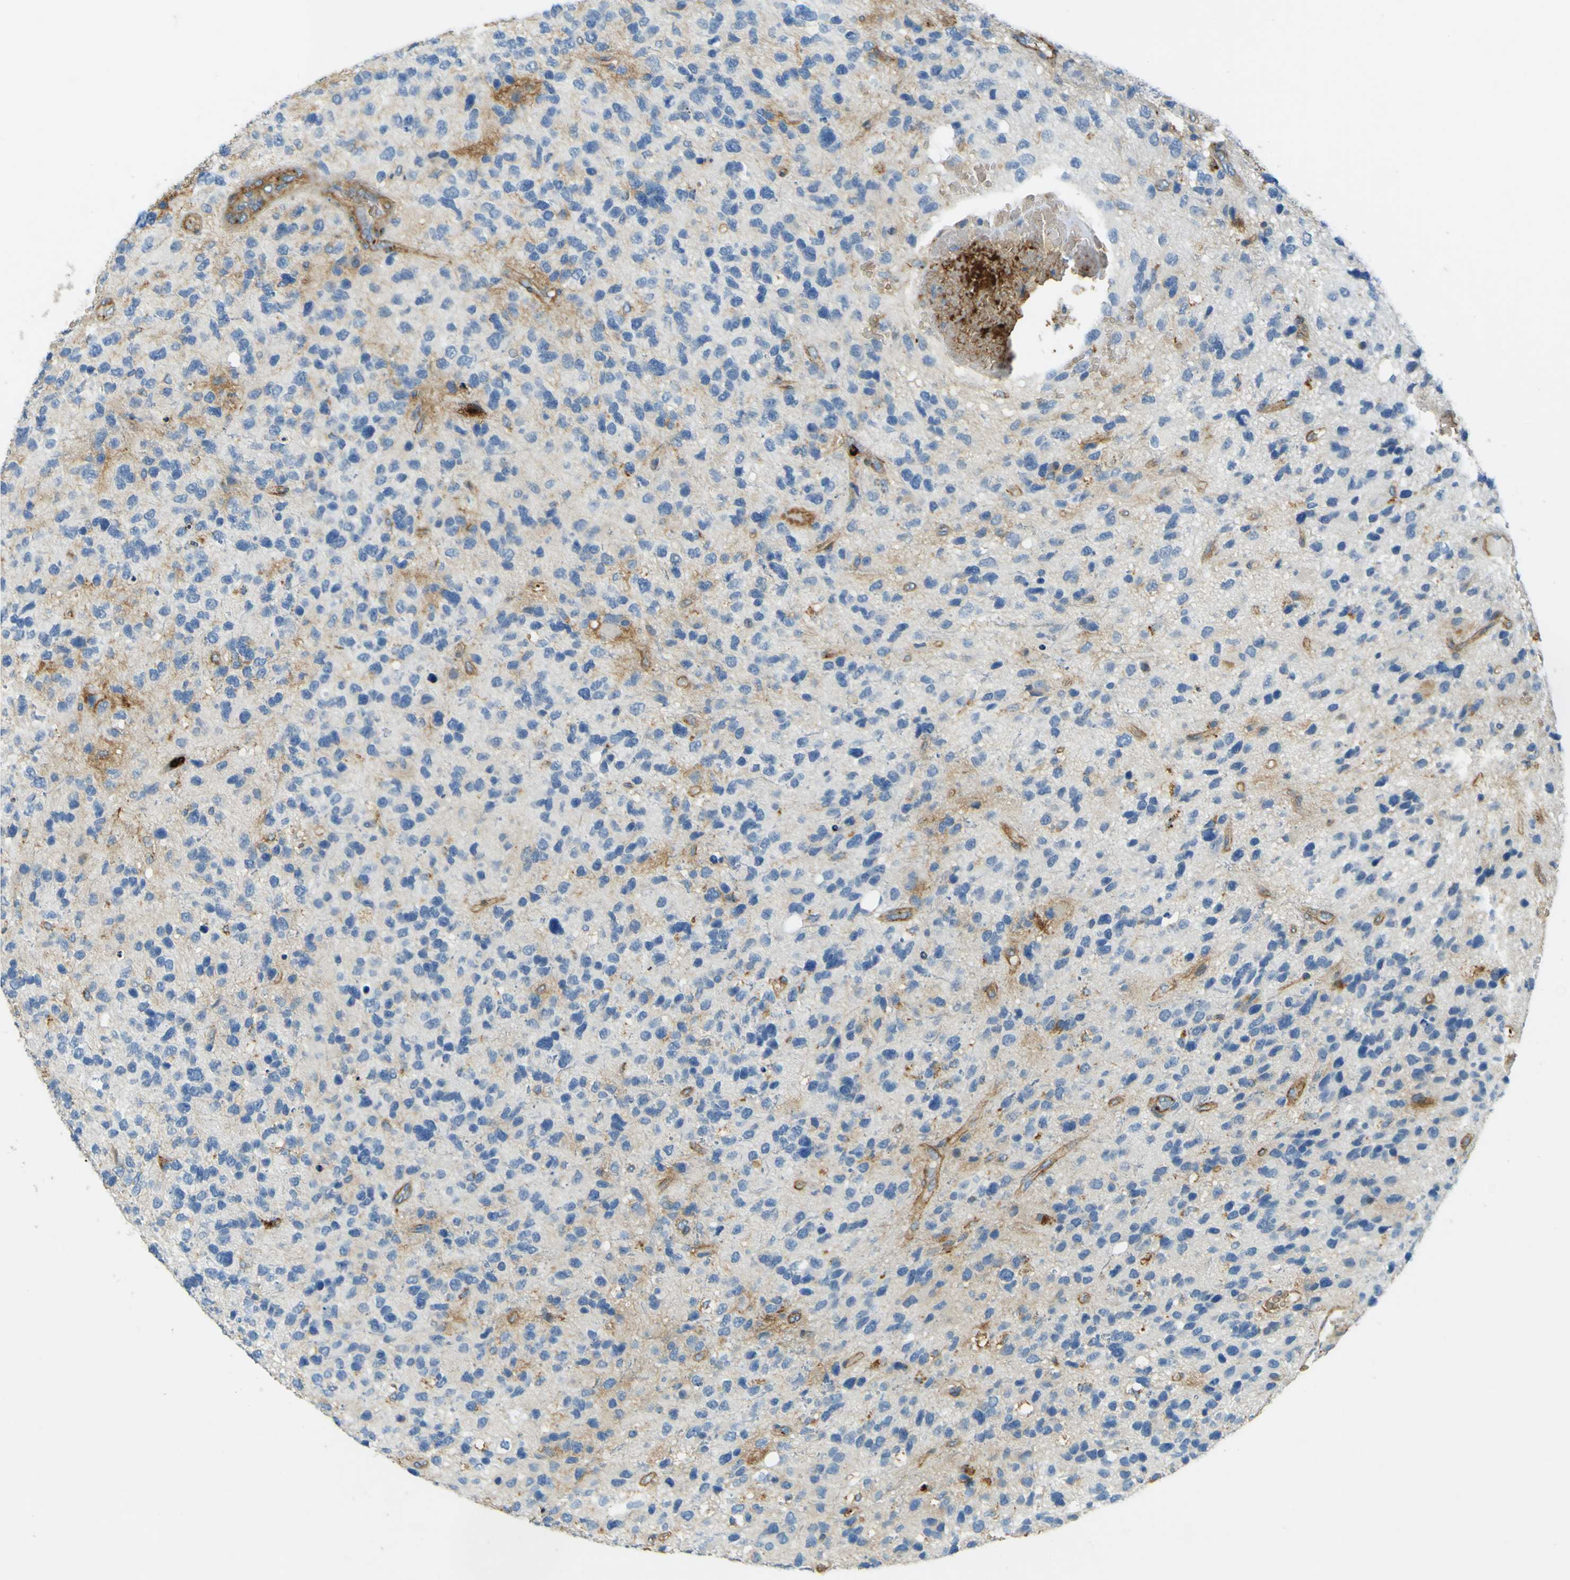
{"staining": {"intensity": "moderate", "quantity": "25%-75%", "location": "cytoplasmic/membranous"}, "tissue": "glioma", "cell_type": "Tumor cells", "image_type": "cancer", "snomed": [{"axis": "morphology", "description": "Glioma, malignant, High grade"}, {"axis": "topography", "description": "Brain"}], "caption": "An image showing moderate cytoplasmic/membranous expression in approximately 25%-75% of tumor cells in high-grade glioma (malignant), as visualized by brown immunohistochemical staining.", "gene": "PLXDC1", "patient": {"sex": "female", "age": 58}}